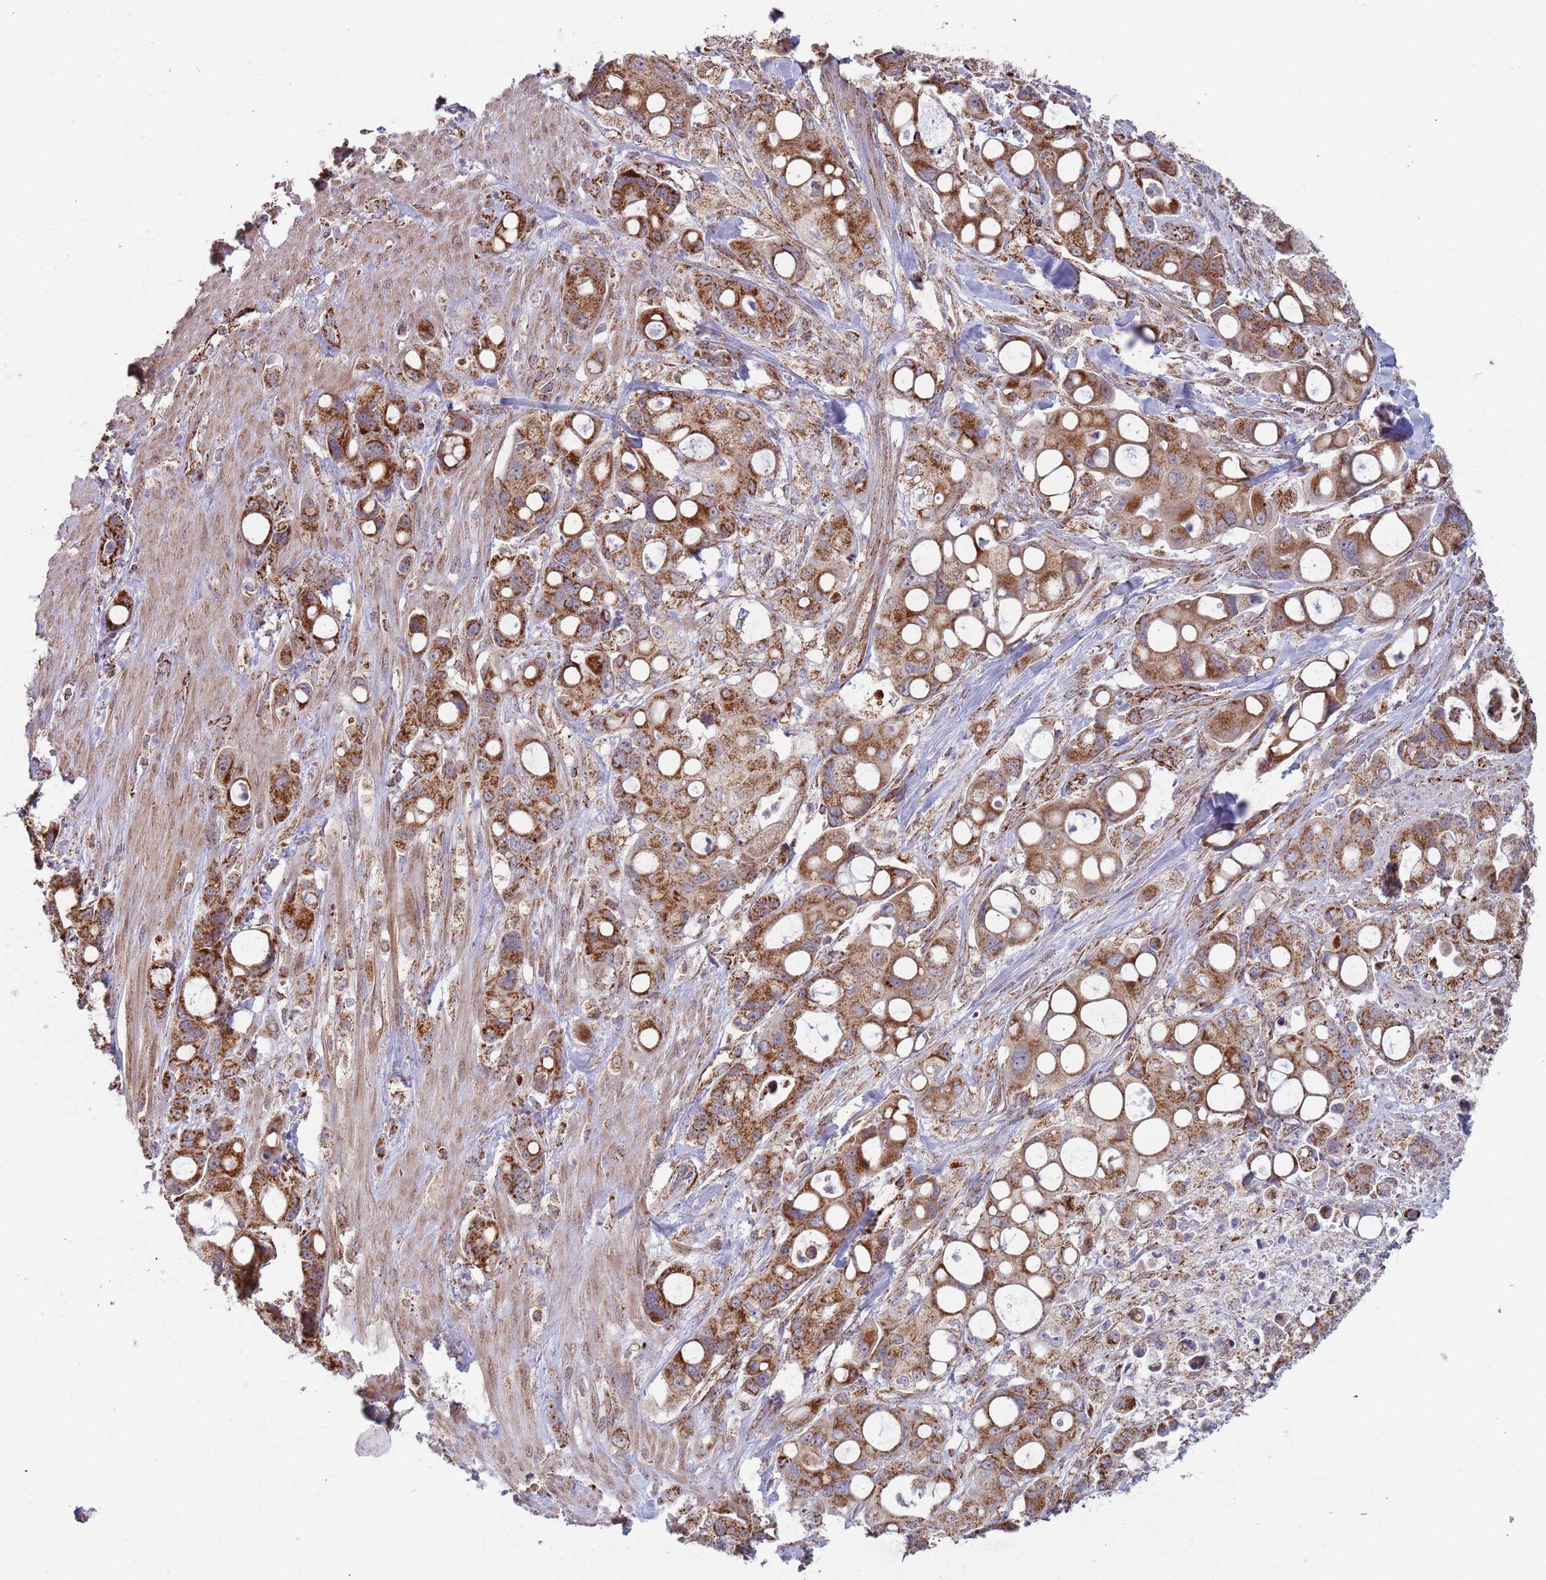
{"staining": {"intensity": "strong", "quantity": ">75%", "location": "cytoplasmic/membranous"}, "tissue": "pancreatic cancer", "cell_type": "Tumor cells", "image_type": "cancer", "snomed": [{"axis": "morphology", "description": "Adenocarcinoma, NOS"}, {"axis": "topography", "description": "Pancreas"}], "caption": "Pancreatic cancer (adenocarcinoma) tissue exhibits strong cytoplasmic/membranous positivity in about >75% of tumor cells, visualized by immunohistochemistry.", "gene": "VPS16", "patient": {"sex": "male", "age": 68}}